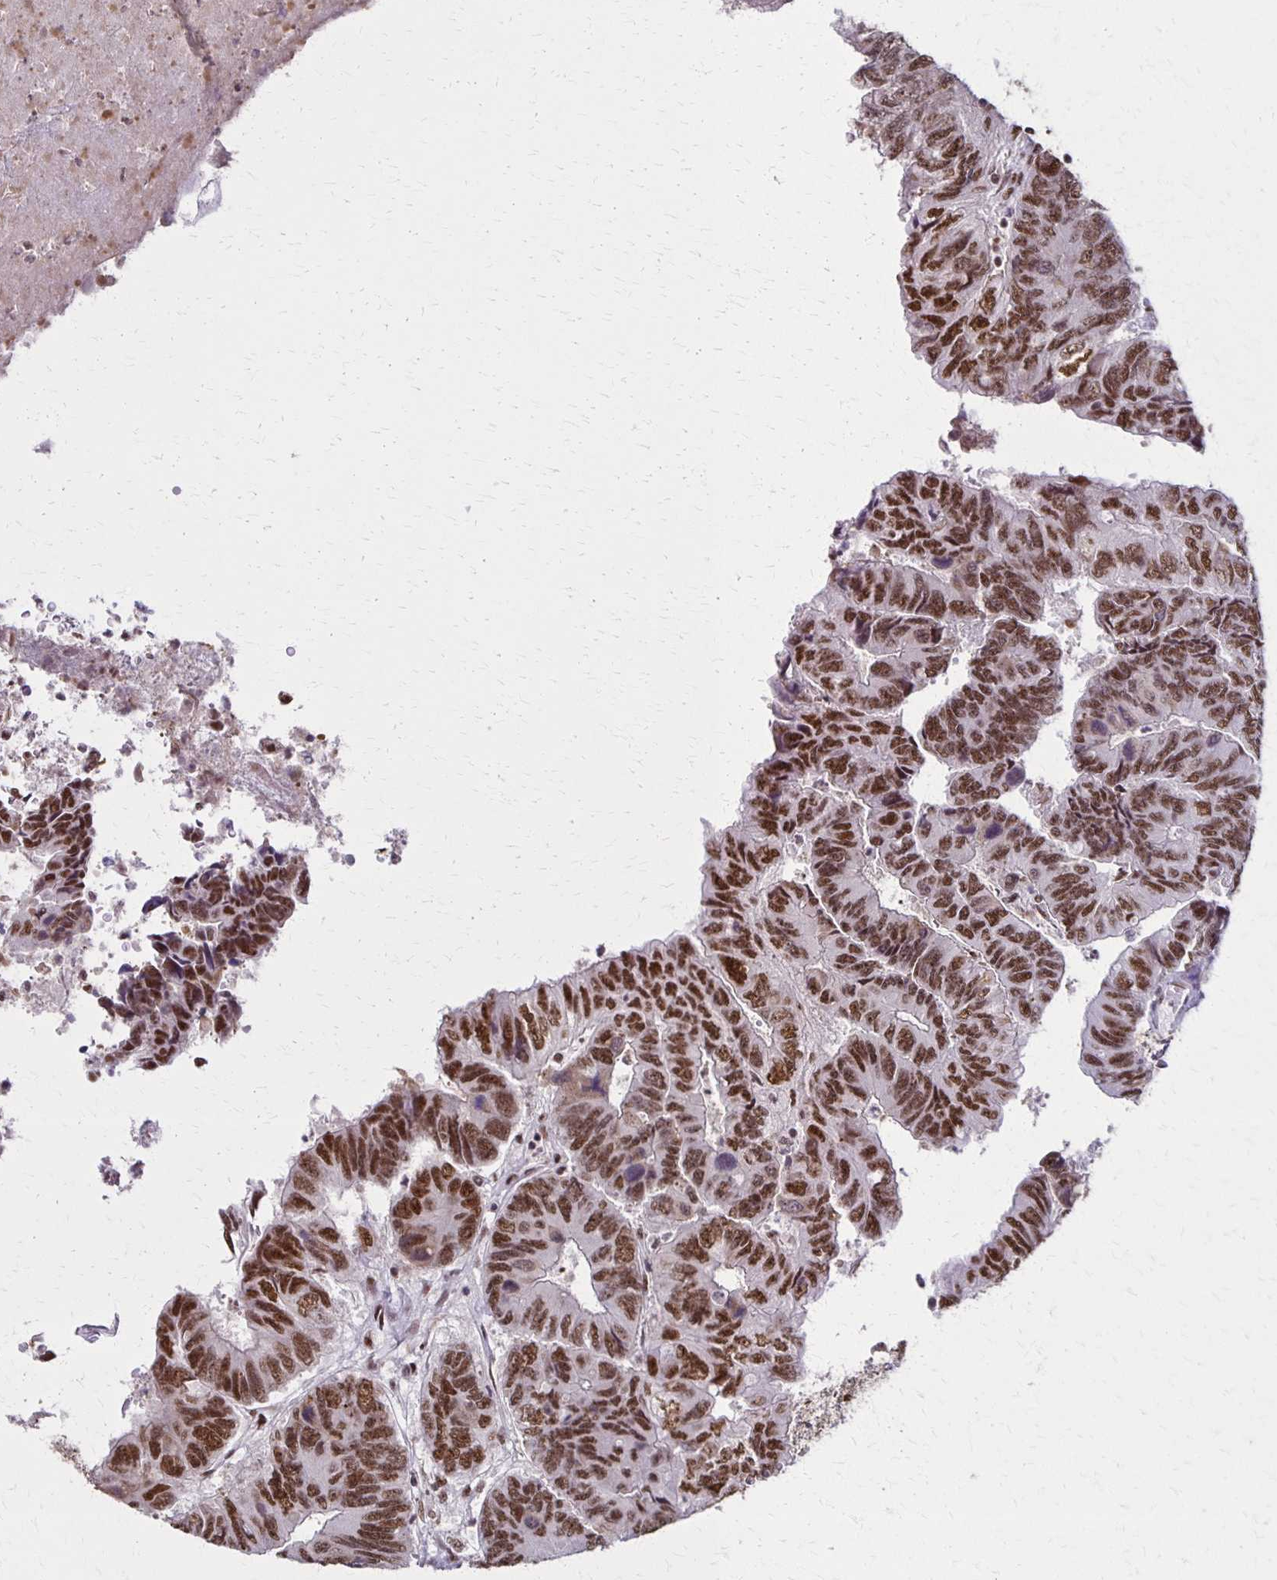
{"staining": {"intensity": "strong", "quantity": ">75%", "location": "nuclear"}, "tissue": "colorectal cancer", "cell_type": "Tumor cells", "image_type": "cancer", "snomed": [{"axis": "morphology", "description": "Adenocarcinoma, NOS"}, {"axis": "topography", "description": "Colon"}], "caption": "Immunohistochemistry (IHC) of human adenocarcinoma (colorectal) exhibits high levels of strong nuclear staining in about >75% of tumor cells.", "gene": "XRCC6", "patient": {"sex": "female", "age": 67}}